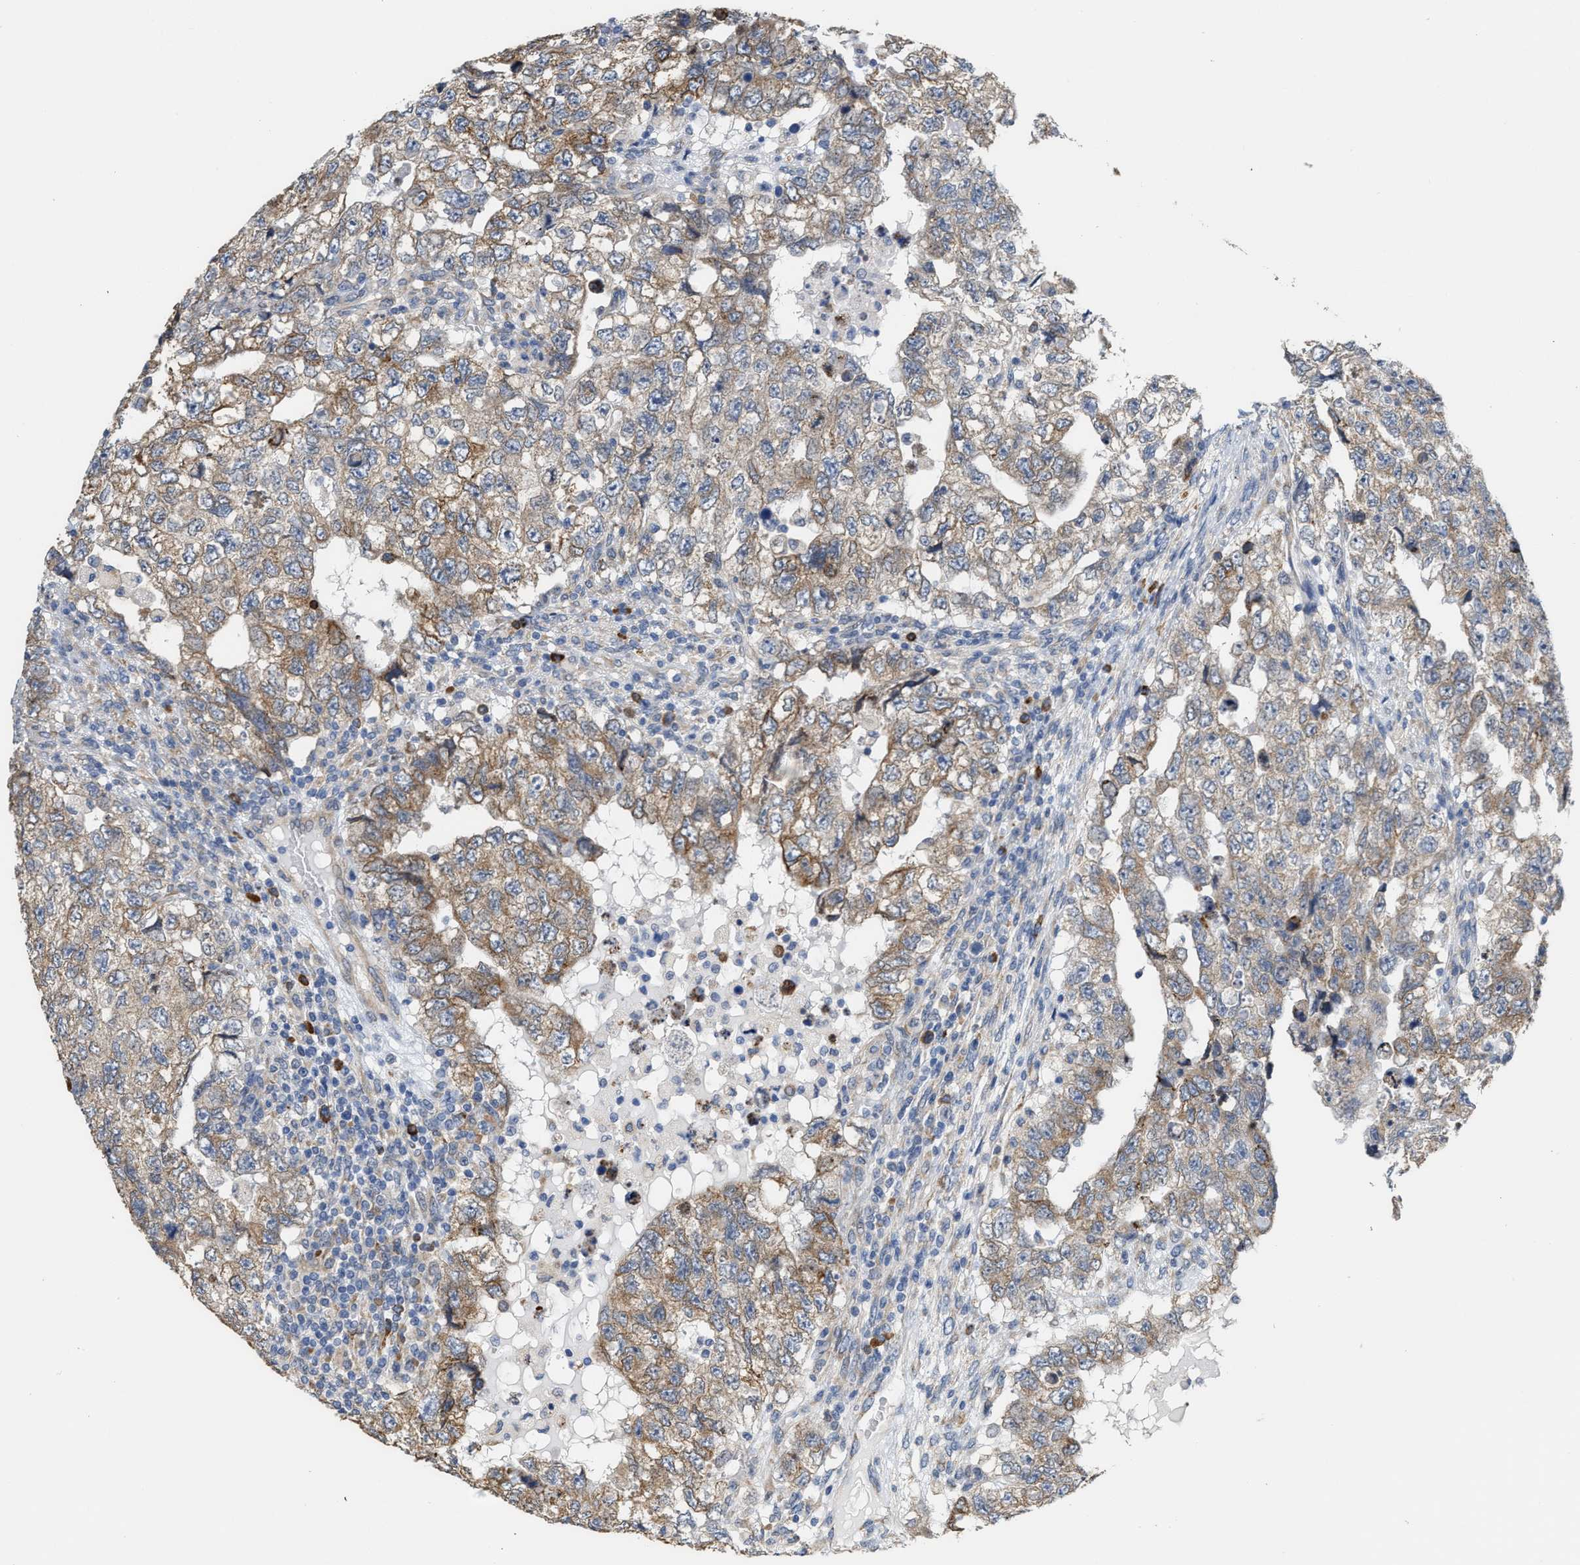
{"staining": {"intensity": "moderate", "quantity": "25%-75%", "location": "cytoplasmic/membranous"}, "tissue": "testis cancer", "cell_type": "Tumor cells", "image_type": "cancer", "snomed": [{"axis": "morphology", "description": "Carcinoma, Embryonal, NOS"}, {"axis": "topography", "description": "Testis"}], "caption": "A medium amount of moderate cytoplasmic/membranous staining is present in approximately 25%-75% of tumor cells in testis cancer tissue.", "gene": "RYR2", "patient": {"sex": "male", "age": 36}}